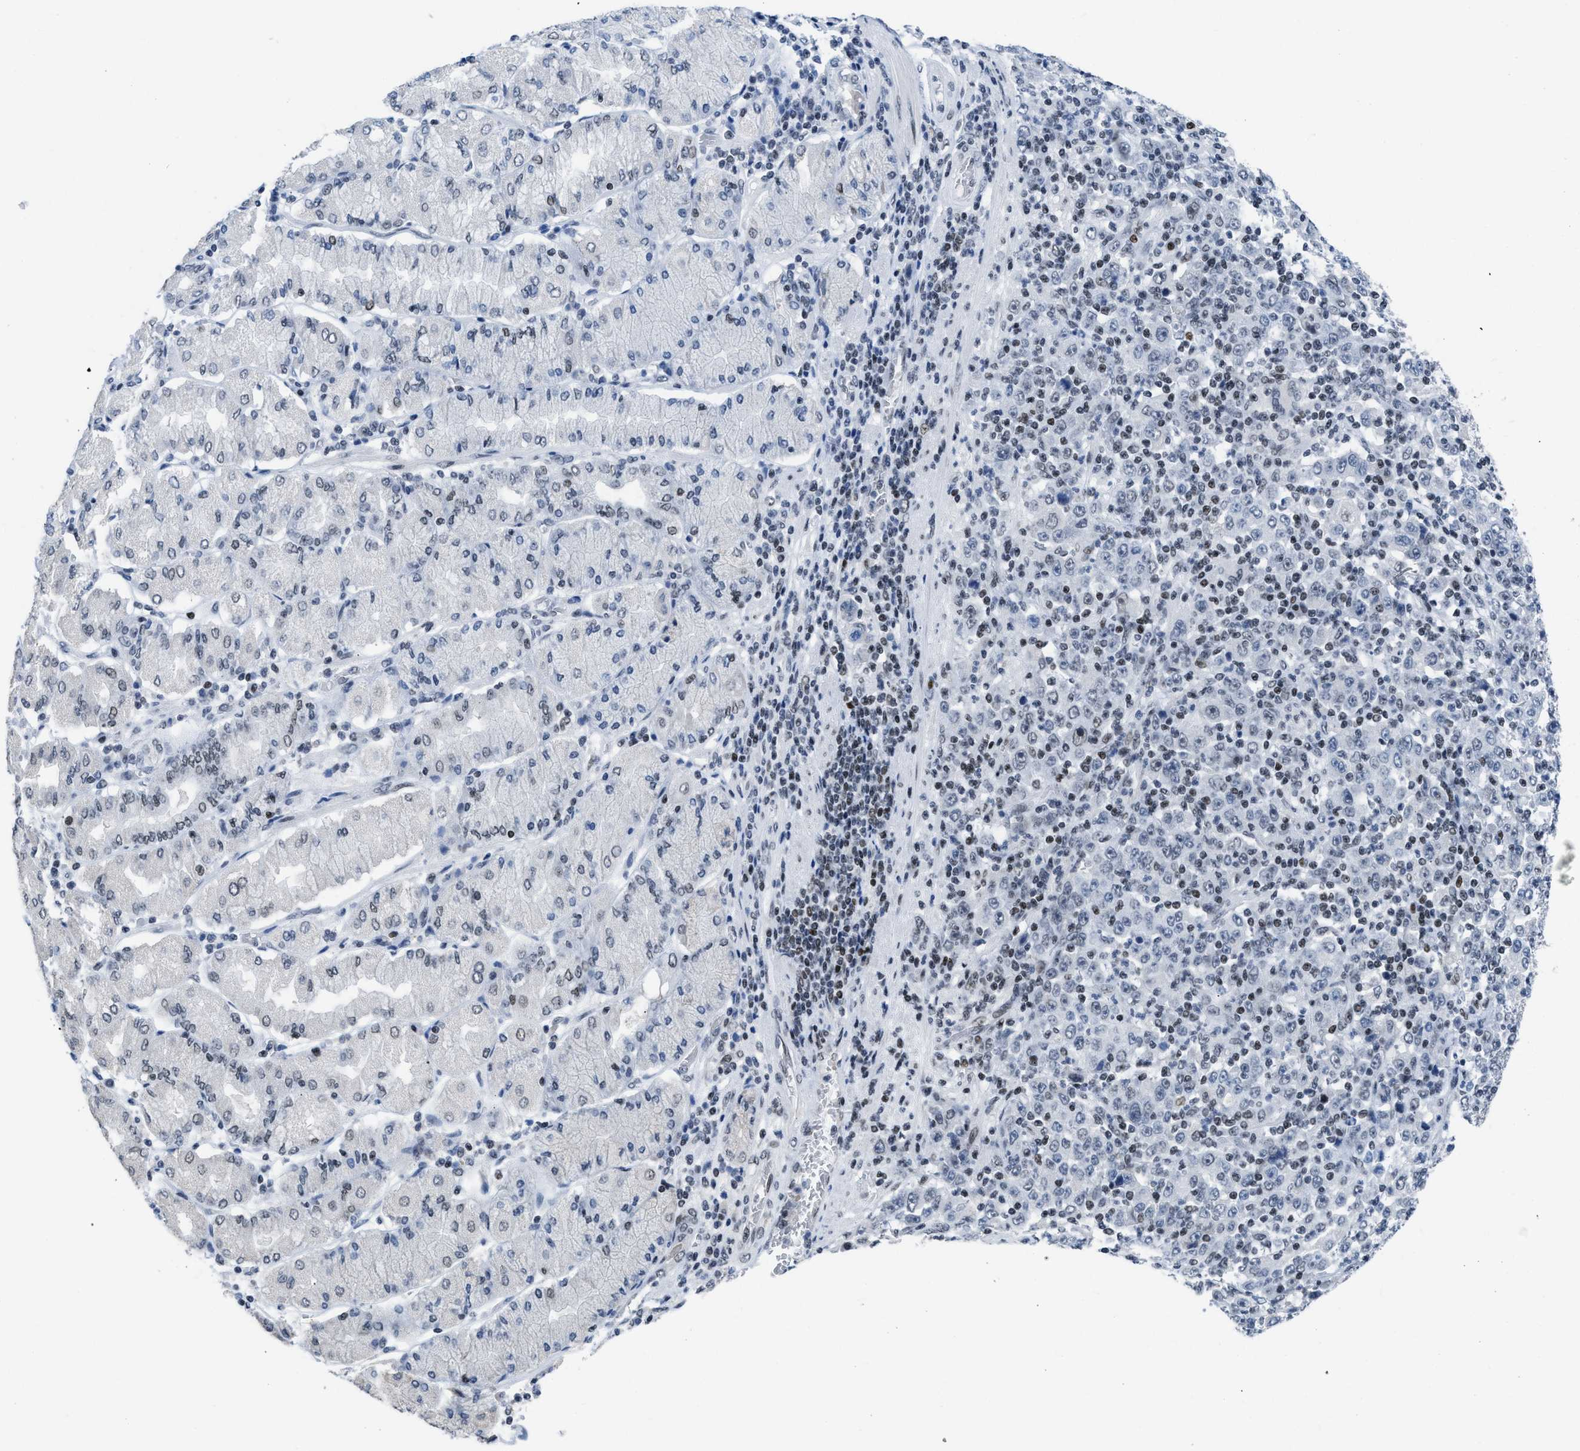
{"staining": {"intensity": "negative", "quantity": "none", "location": "none"}, "tissue": "stomach cancer", "cell_type": "Tumor cells", "image_type": "cancer", "snomed": [{"axis": "morphology", "description": "Normal tissue, NOS"}, {"axis": "morphology", "description": "Adenocarcinoma, NOS"}, {"axis": "topography", "description": "Stomach, upper"}, {"axis": "topography", "description": "Stomach"}], "caption": "The IHC micrograph has no significant expression in tumor cells of stomach cancer tissue. (DAB (3,3'-diaminobenzidine) immunohistochemistry visualized using brightfield microscopy, high magnification).", "gene": "TERF2IP", "patient": {"sex": "male", "age": 59}}